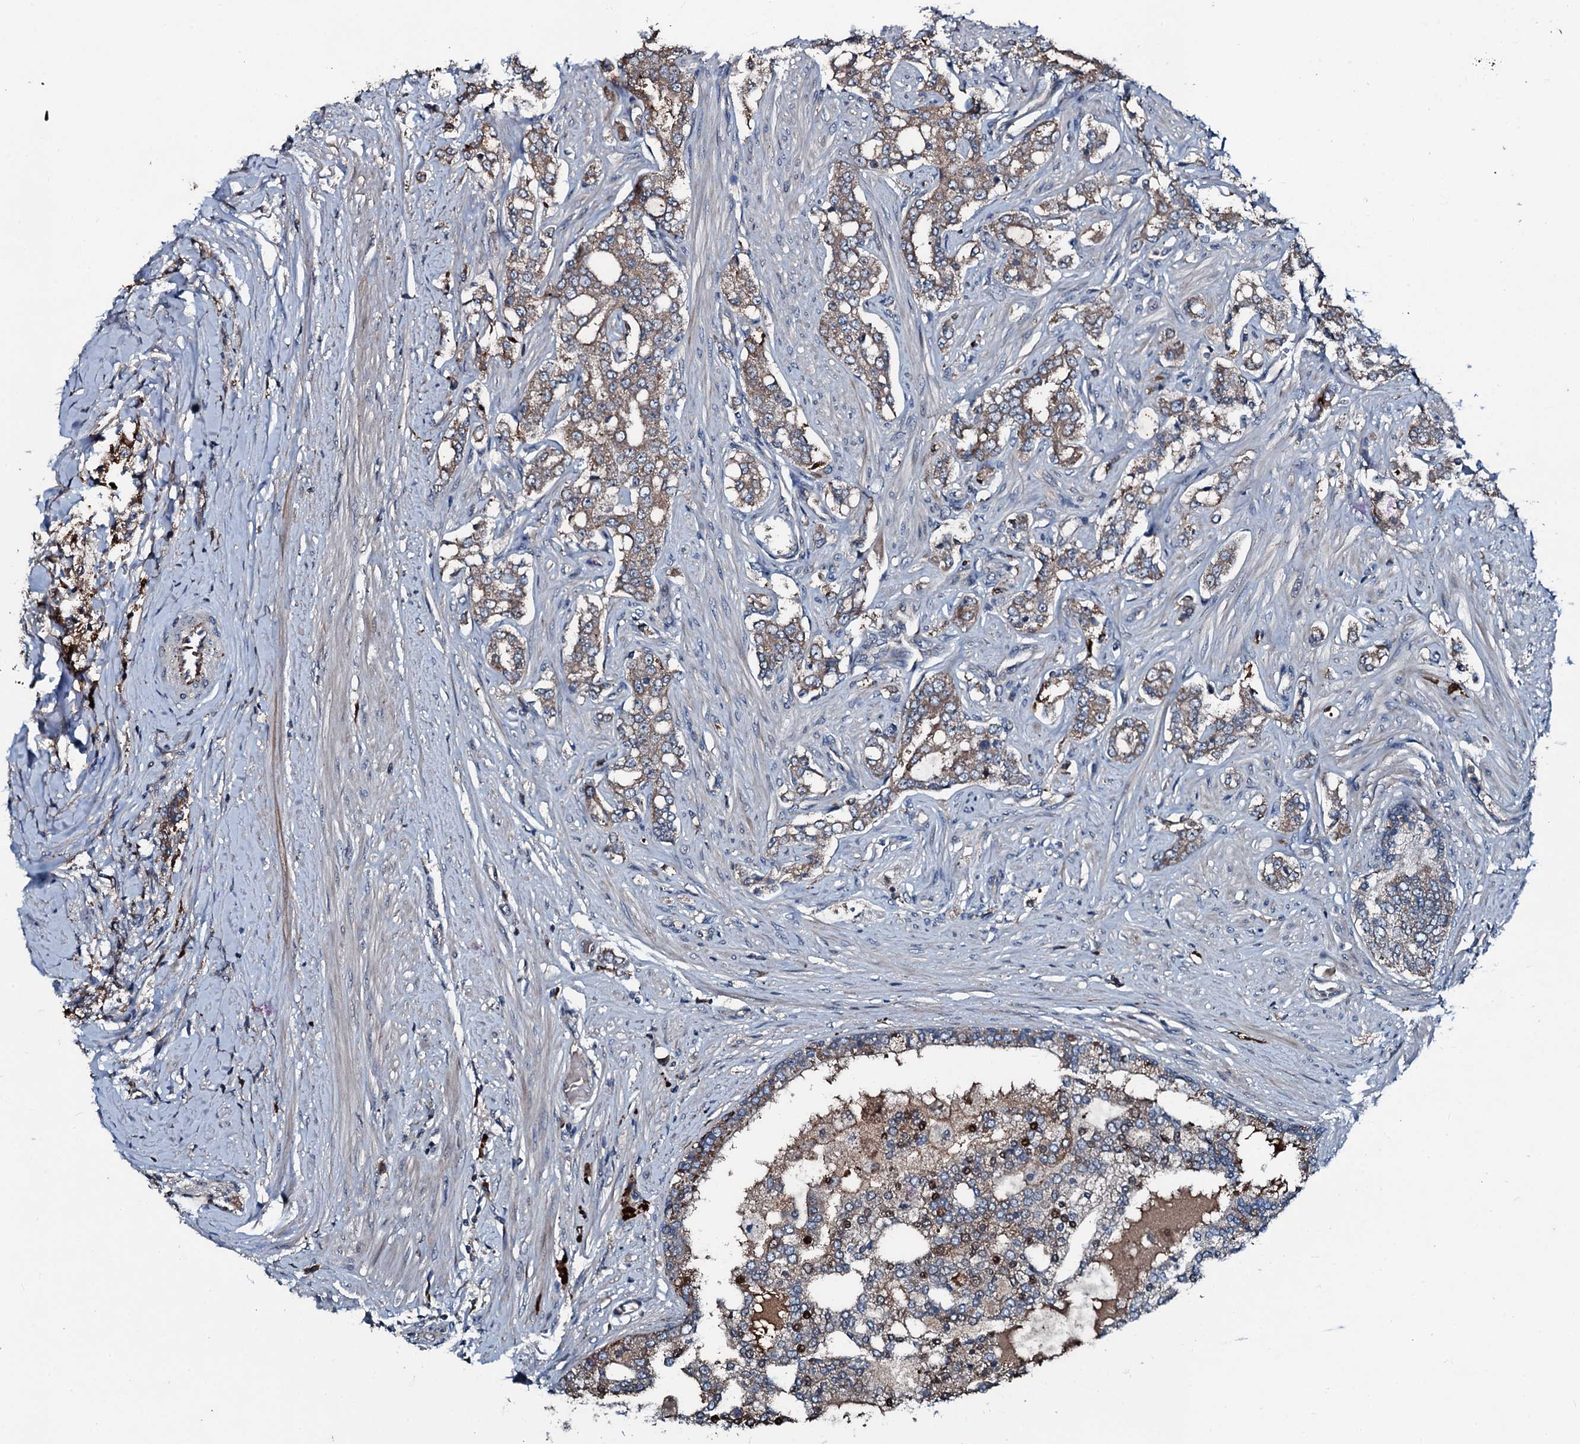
{"staining": {"intensity": "moderate", "quantity": "25%-75%", "location": "cytoplasmic/membranous"}, "tissue": "prostate cancer", "cell_type": "Tumor cells", "image_type": "cancer", "snomed": [{"axis": "morphology", "description": "Adenocarcinoma, High grade"}, {"axis": "topography", "description": "Prostate"}], "caption": "Moderate cytoplasmic/membranous expression for a protein is identified in approximately 25%-75% of tumor cells of prostate cancer (adenocarcinoma (high-grade)) using IHC.", "gene": "AARS1", "patient": {"sex": "male", "age": 64}}